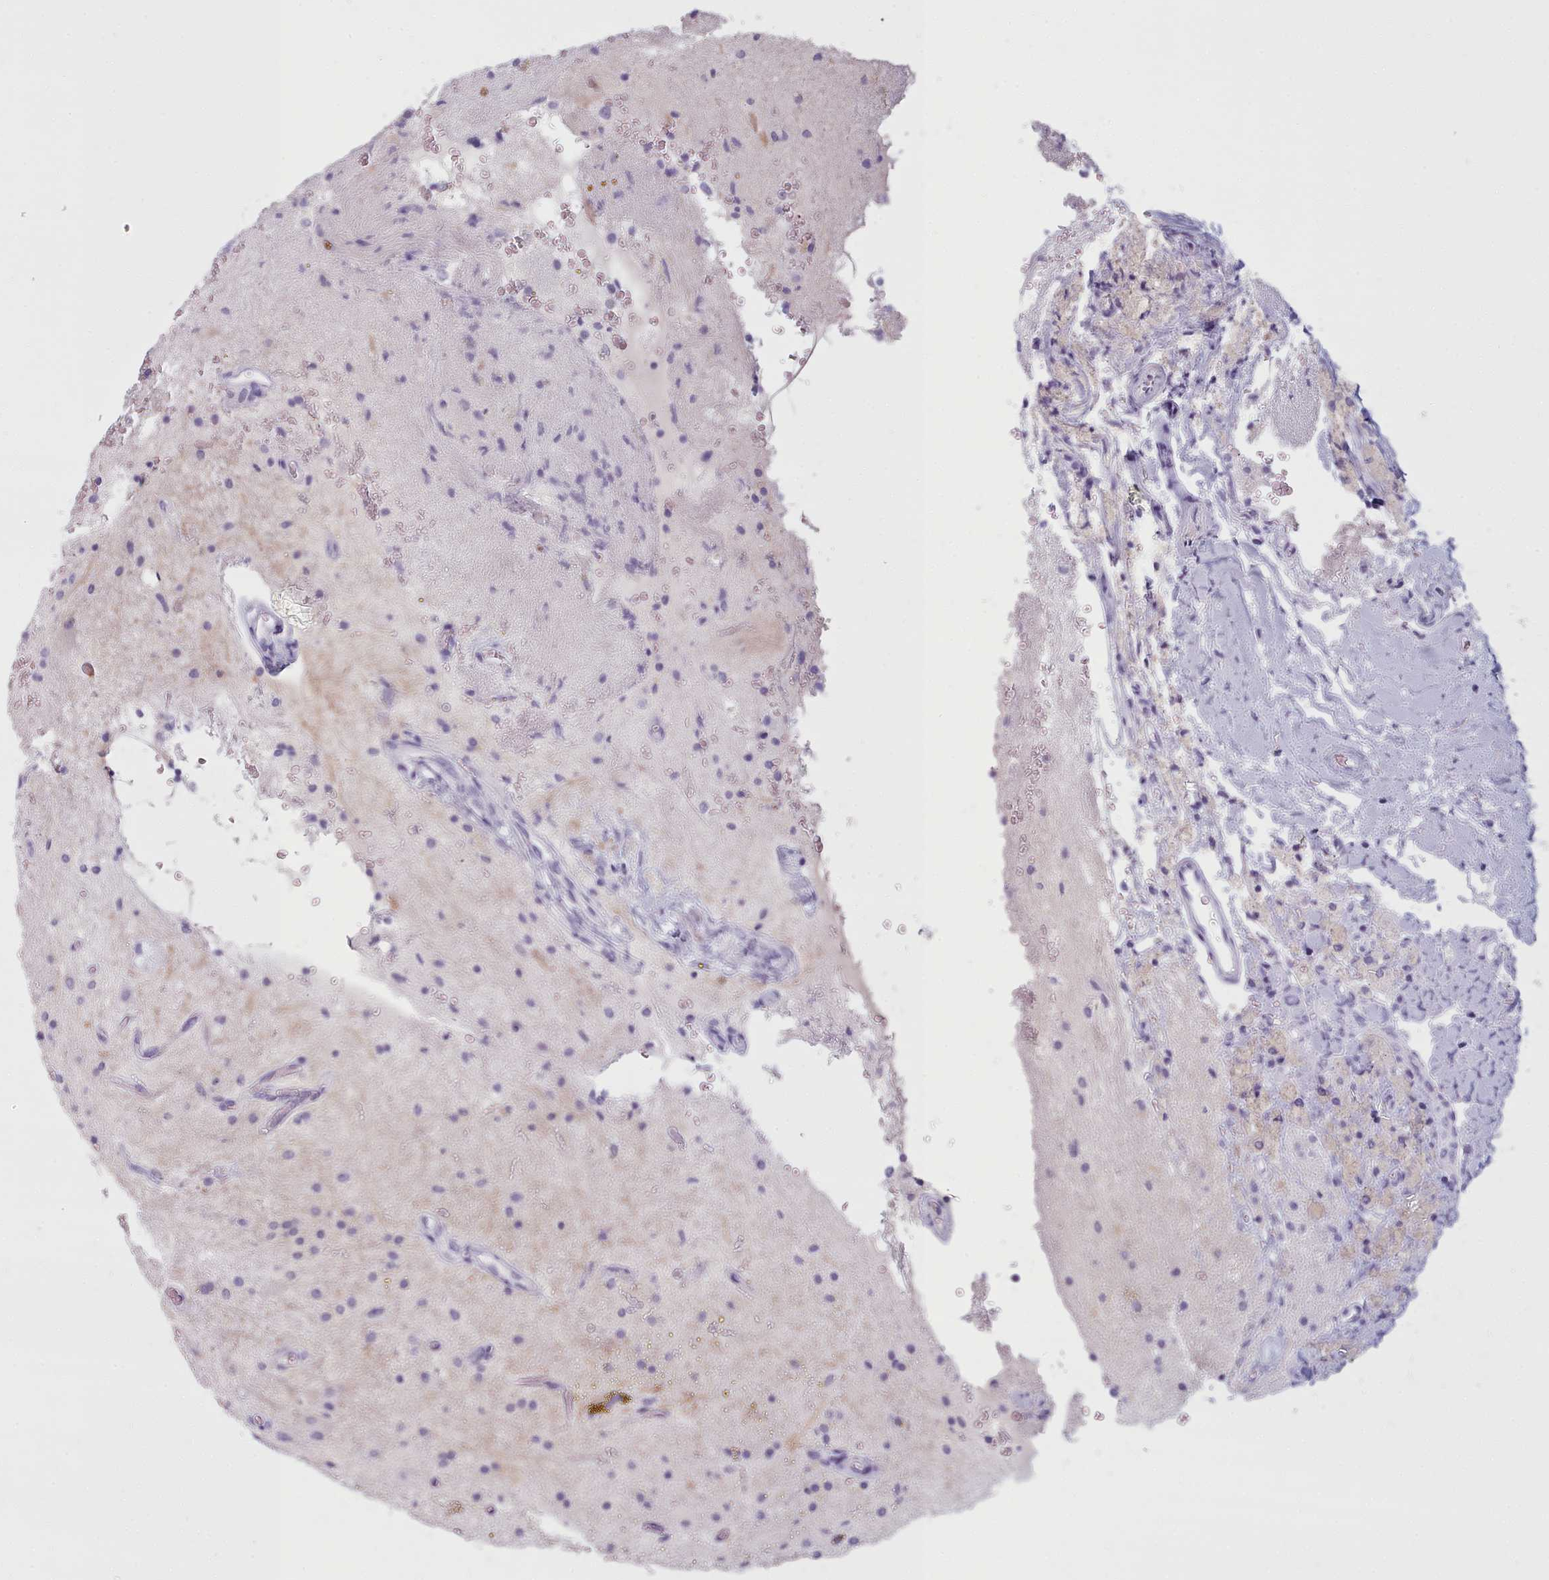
{"staining": {"intensity": "negative", "quantity": "none", "location": "none"}, "tissue": "glioma", "cell_type": "Tumor cells", "image_type": "cancer", "snomed": [{"axis": "morphology", "description": "Glioma, malignant, High grade"}, {"axis": "topography", "description": "Brain"}], "caption": "Immunohistochemistry of human glioma shows no positivity in tumor cells.", "gene": "ZNF43", "patient": {"sex": "male", "age": 34}}